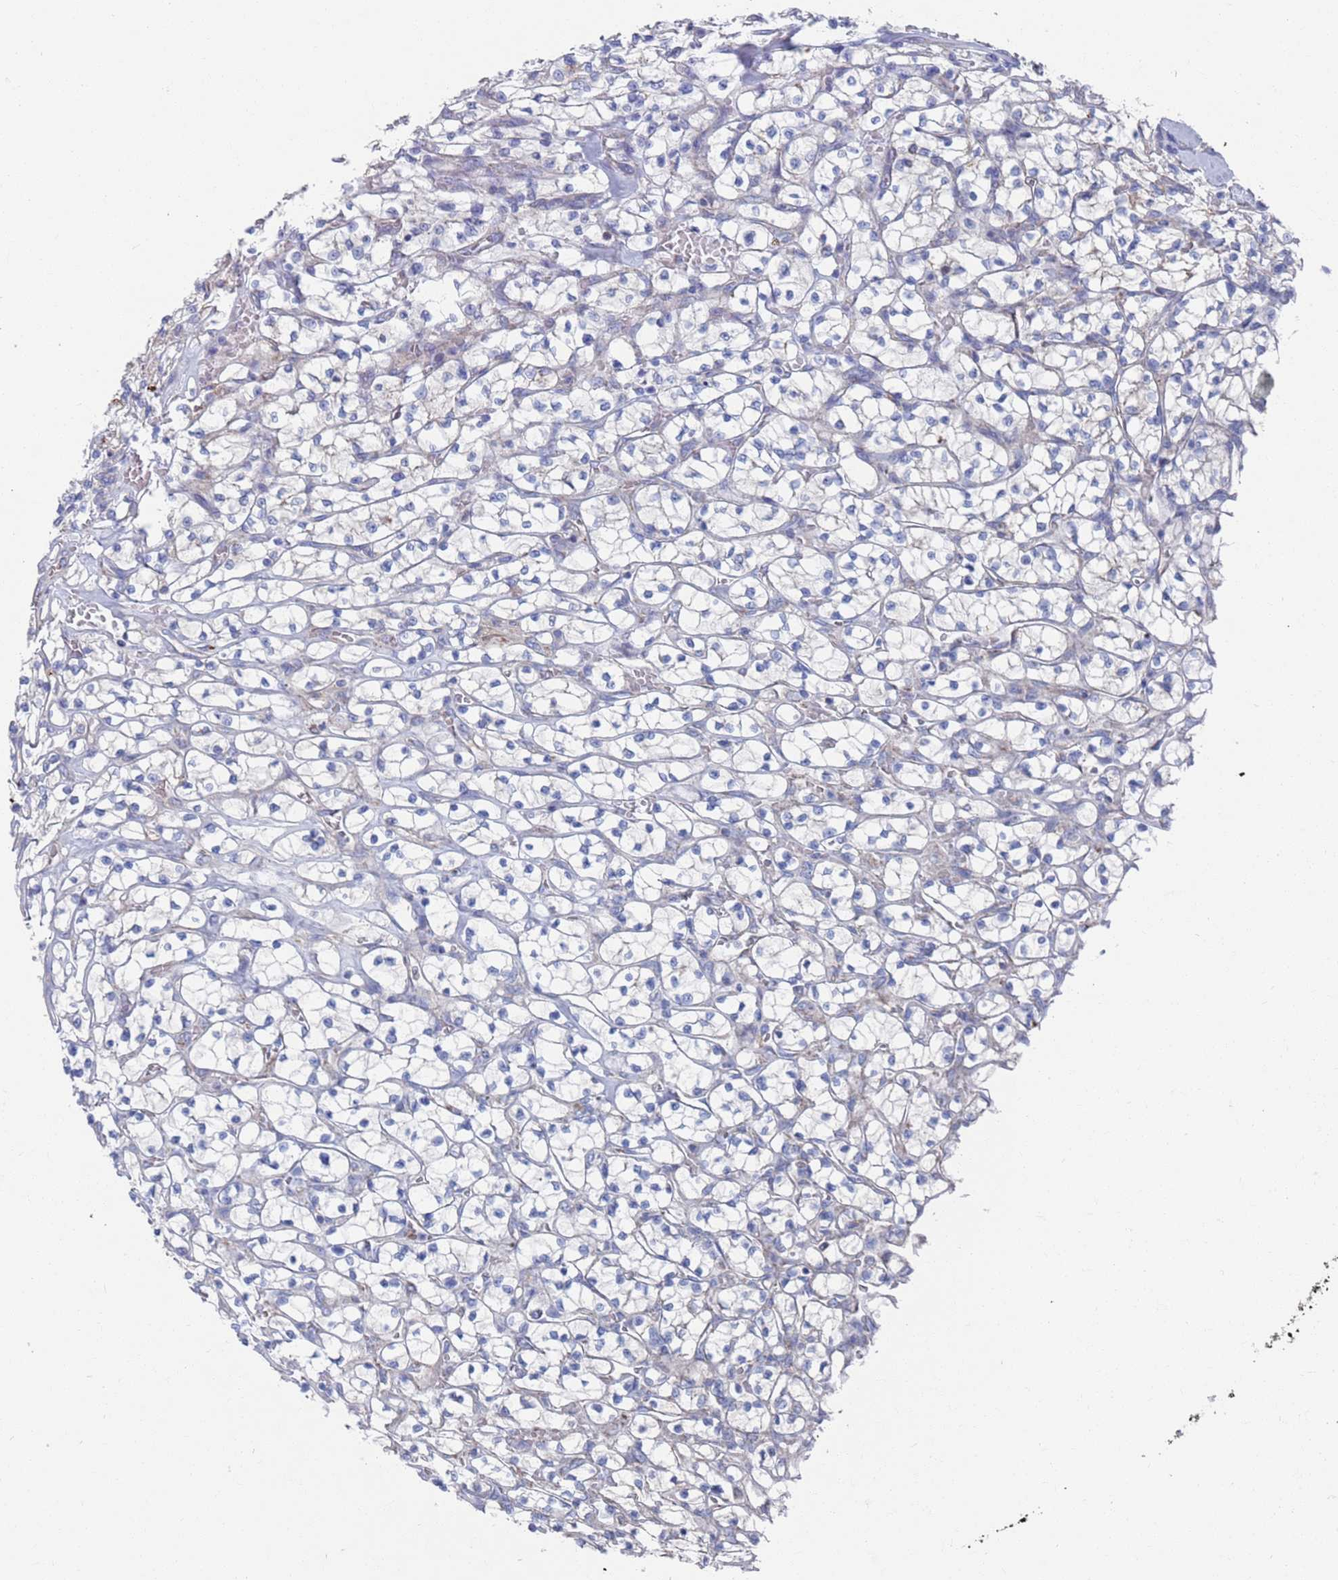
{"staining": {"intensity": "negative", "quantity": "none", "location": "none"}, "tissue": "renal cancer", "cell_type": "Tumor cells", "image_type": "cancer", "snomed": [{"axis": "morphology", "description": "Adenocarcinoma, NOS"}, {"axis": "topography", "description": "Kidney"}], "caption": "A high-resolution histopathology image shows immunohistochemistry (IHC) staining of renal cancer (adenocarcinoma), which demonstrates no significant positivity in tumor cells.", "gene": "MRPL22", "patient": {"sex": "female", "age": 64}}